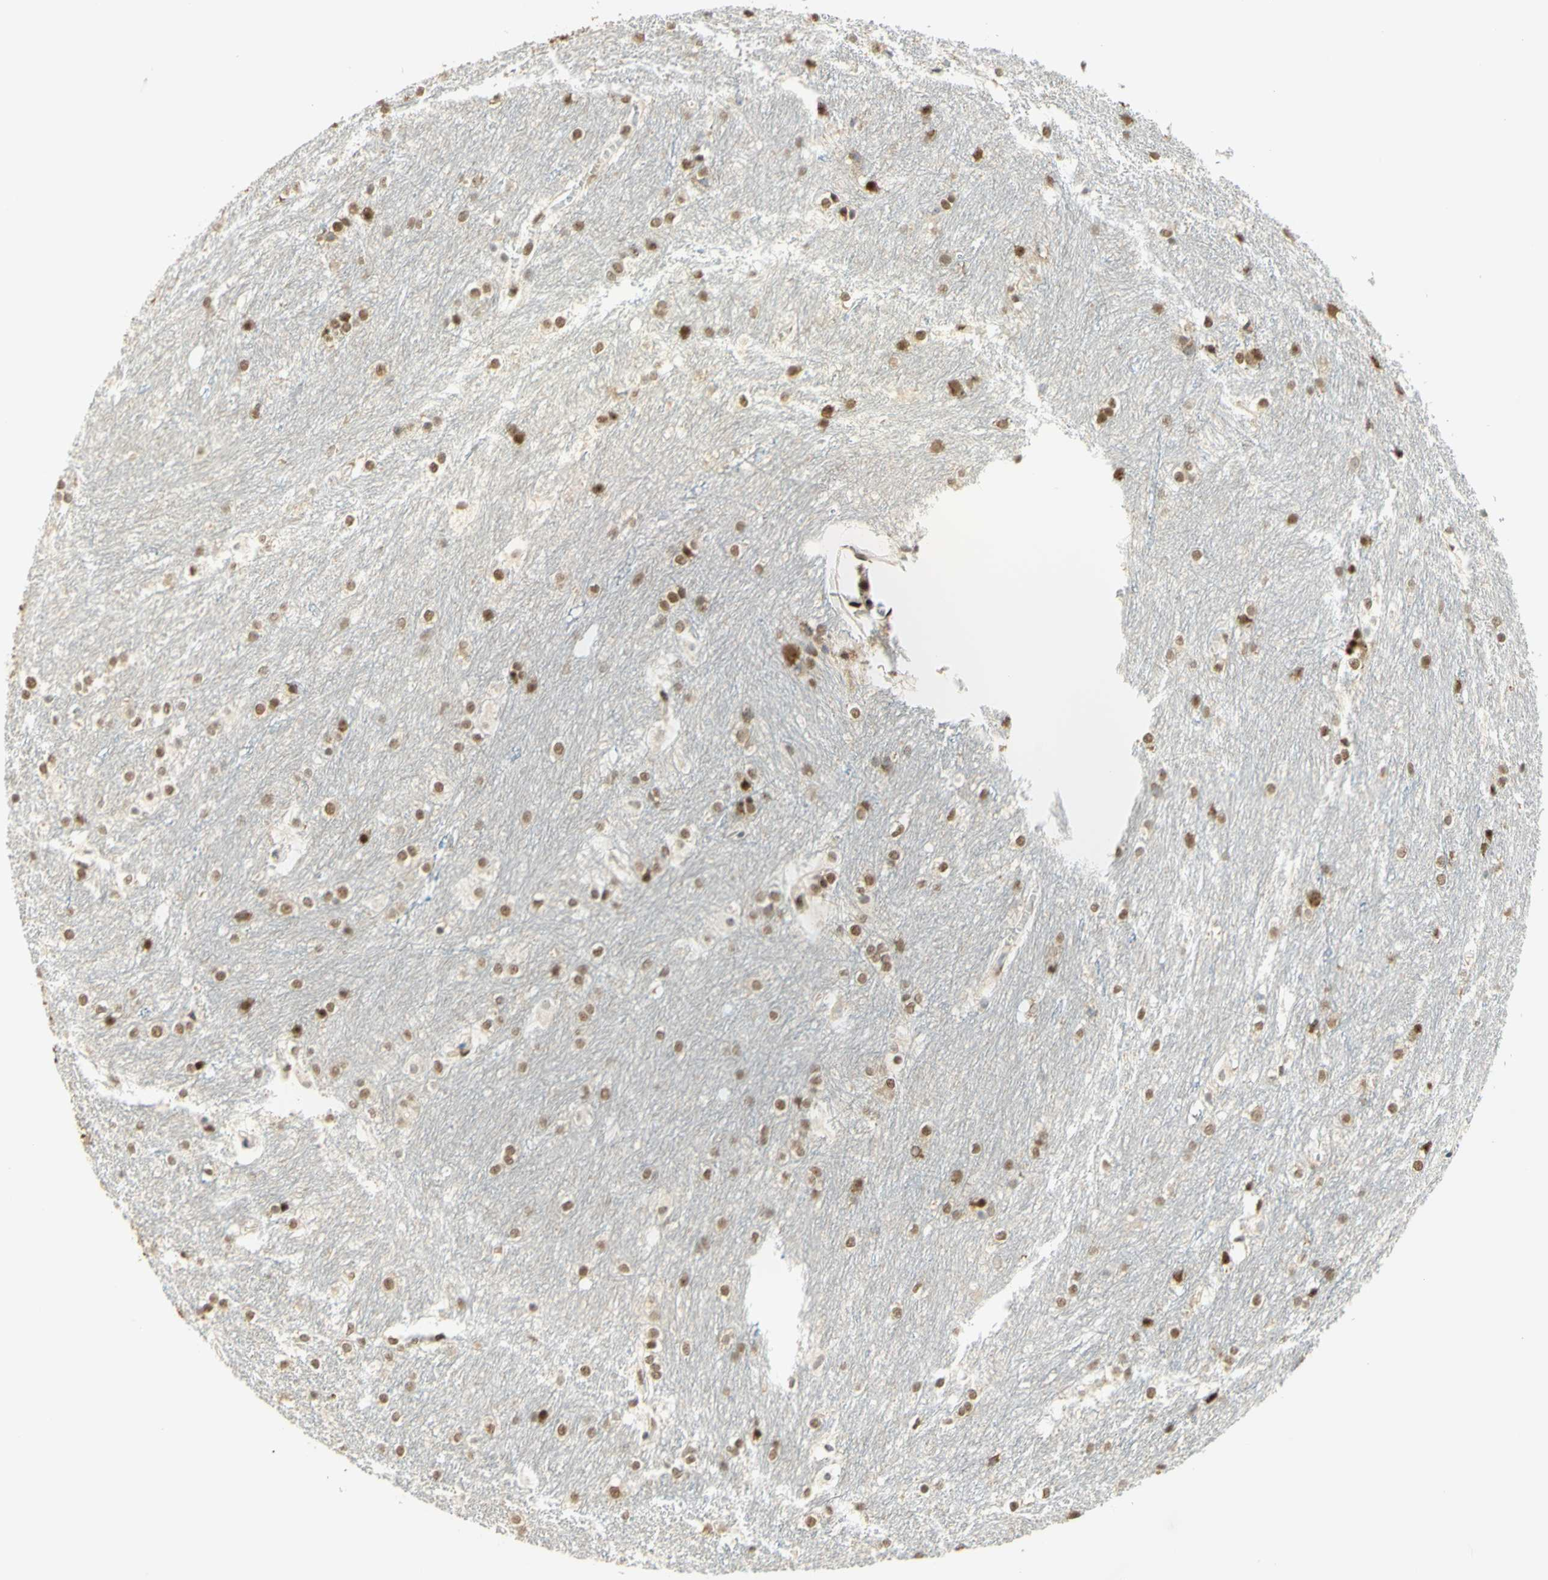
{"staining": {"intensity": "weak", "quantity": "25%-75%", "location": "nuclear"}, "tissue": "caudate", "cell_type": "Glial cells", "image_type": "normal", "snomed": [{"axis": "morphology", "description": "Normal tissue, NOS"}, {"axis": "topography", "description": "Lateral ventricle wall"}], "caption": "Immunohistochemistry (DAB) staining of unremarkable caudate demonstrates weak nuclear protein staining in about 25%-75% of glial cells. (IHC, brightfield microscopy, high magnification).", "gene": "DDX1", "patient": {"sex": "female", "age": 19}}